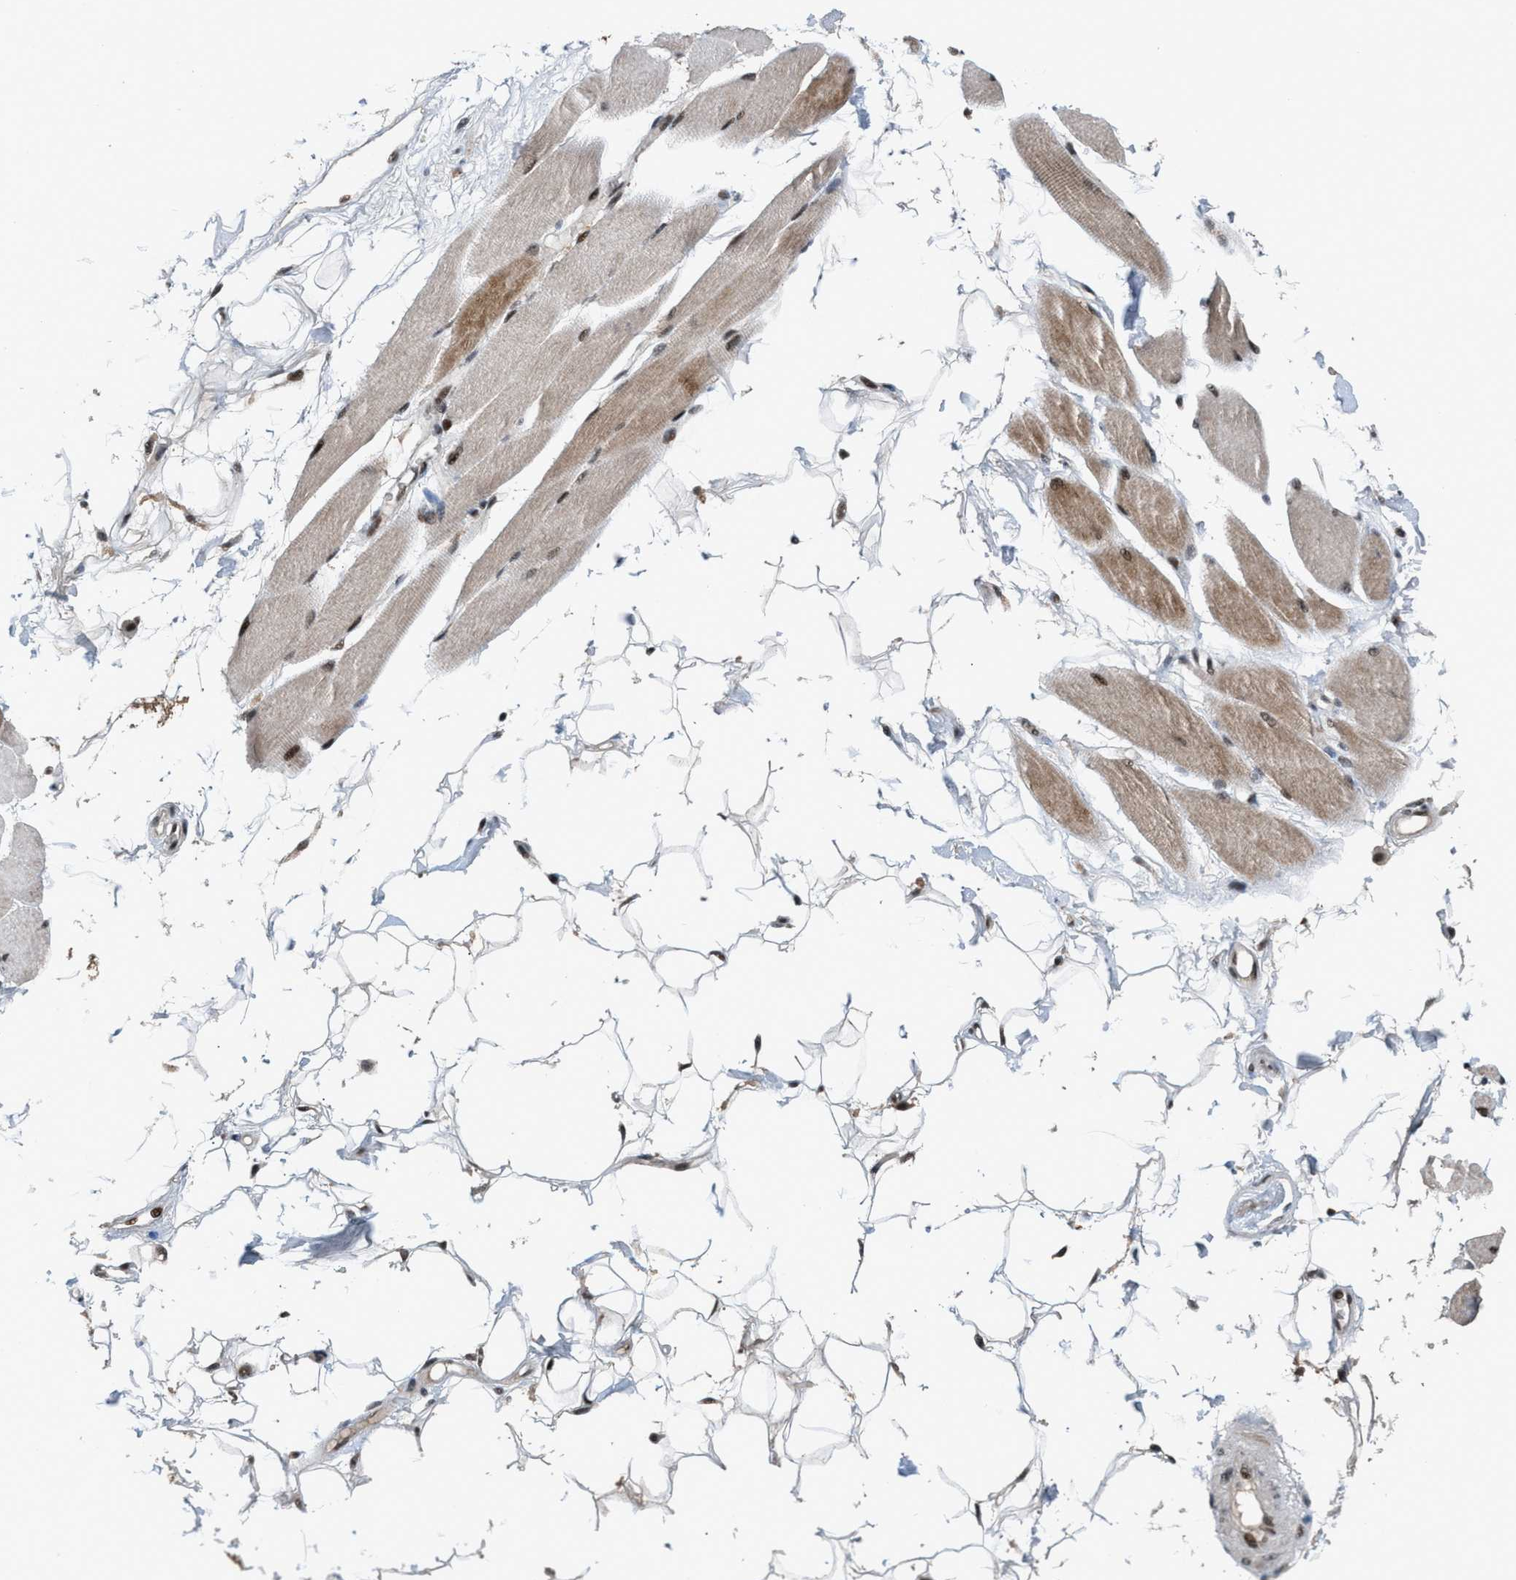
{"staining": {"intensity": "moderate", "quantity": ">75%", "location": "cytoplasmic/membranous,nuclear"}, "tissue": "skeletal muscle", "cell_type": "Myocytes", "image_type": "normal", "snomed": [{"axis": "morphology", "description": "Normal tissue, NOS"}, {"axis": "topography", "description": "Skeletal muscle"}, {"axis": "topography", "description": "Peripheral nerve tissue"}], "caption": "The micrograph reveals immunohistochemical staining of benign skeletal muscle. There is moderate cytoplasmic/membranous,nuclear positivity is present in approximately >75% of myocytes.", "gene": "PRPF4", "patient": {"sex": "female", "age": 84}}